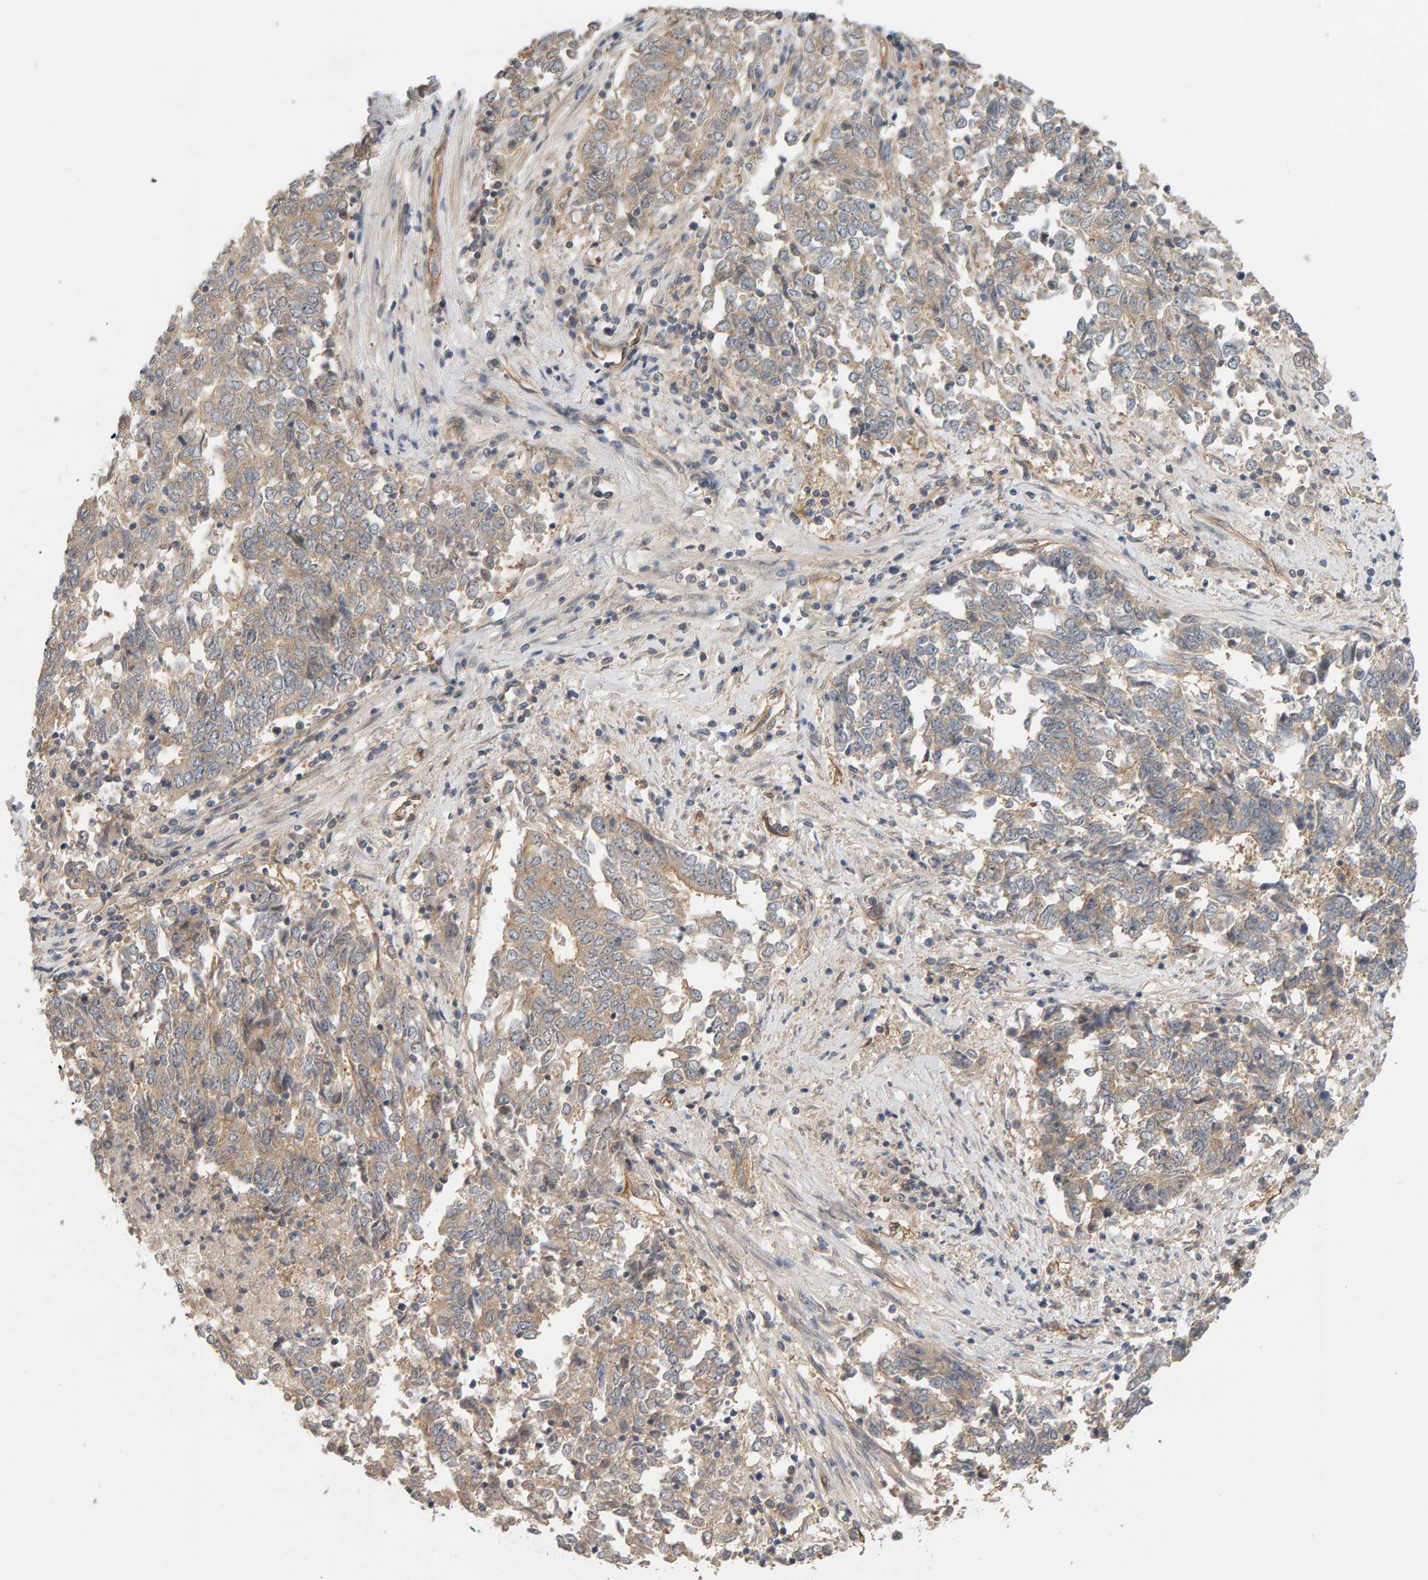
{"staining": {"intensity": "weak", "quantity": ">75%", "location": "cytoplasmic/membranous"}, "tissue": "endometrial cancer", "cell_type": "Tumor cells", "image_type": "cancer", "snomed": [{"axis": "morphology", "description": "Adenocarcinoma, NOS"}, {"axis": "topography", "description": "Endometrium"}], "caption": "This is an image of IHC staining of endometrial cancer (adenocarcinoma), which shows weak positivity in the cytoplasmic/membranous of tumor cells.", "gene": "PPP1R16A", "patient": {"sex": "female", "age": 80}}